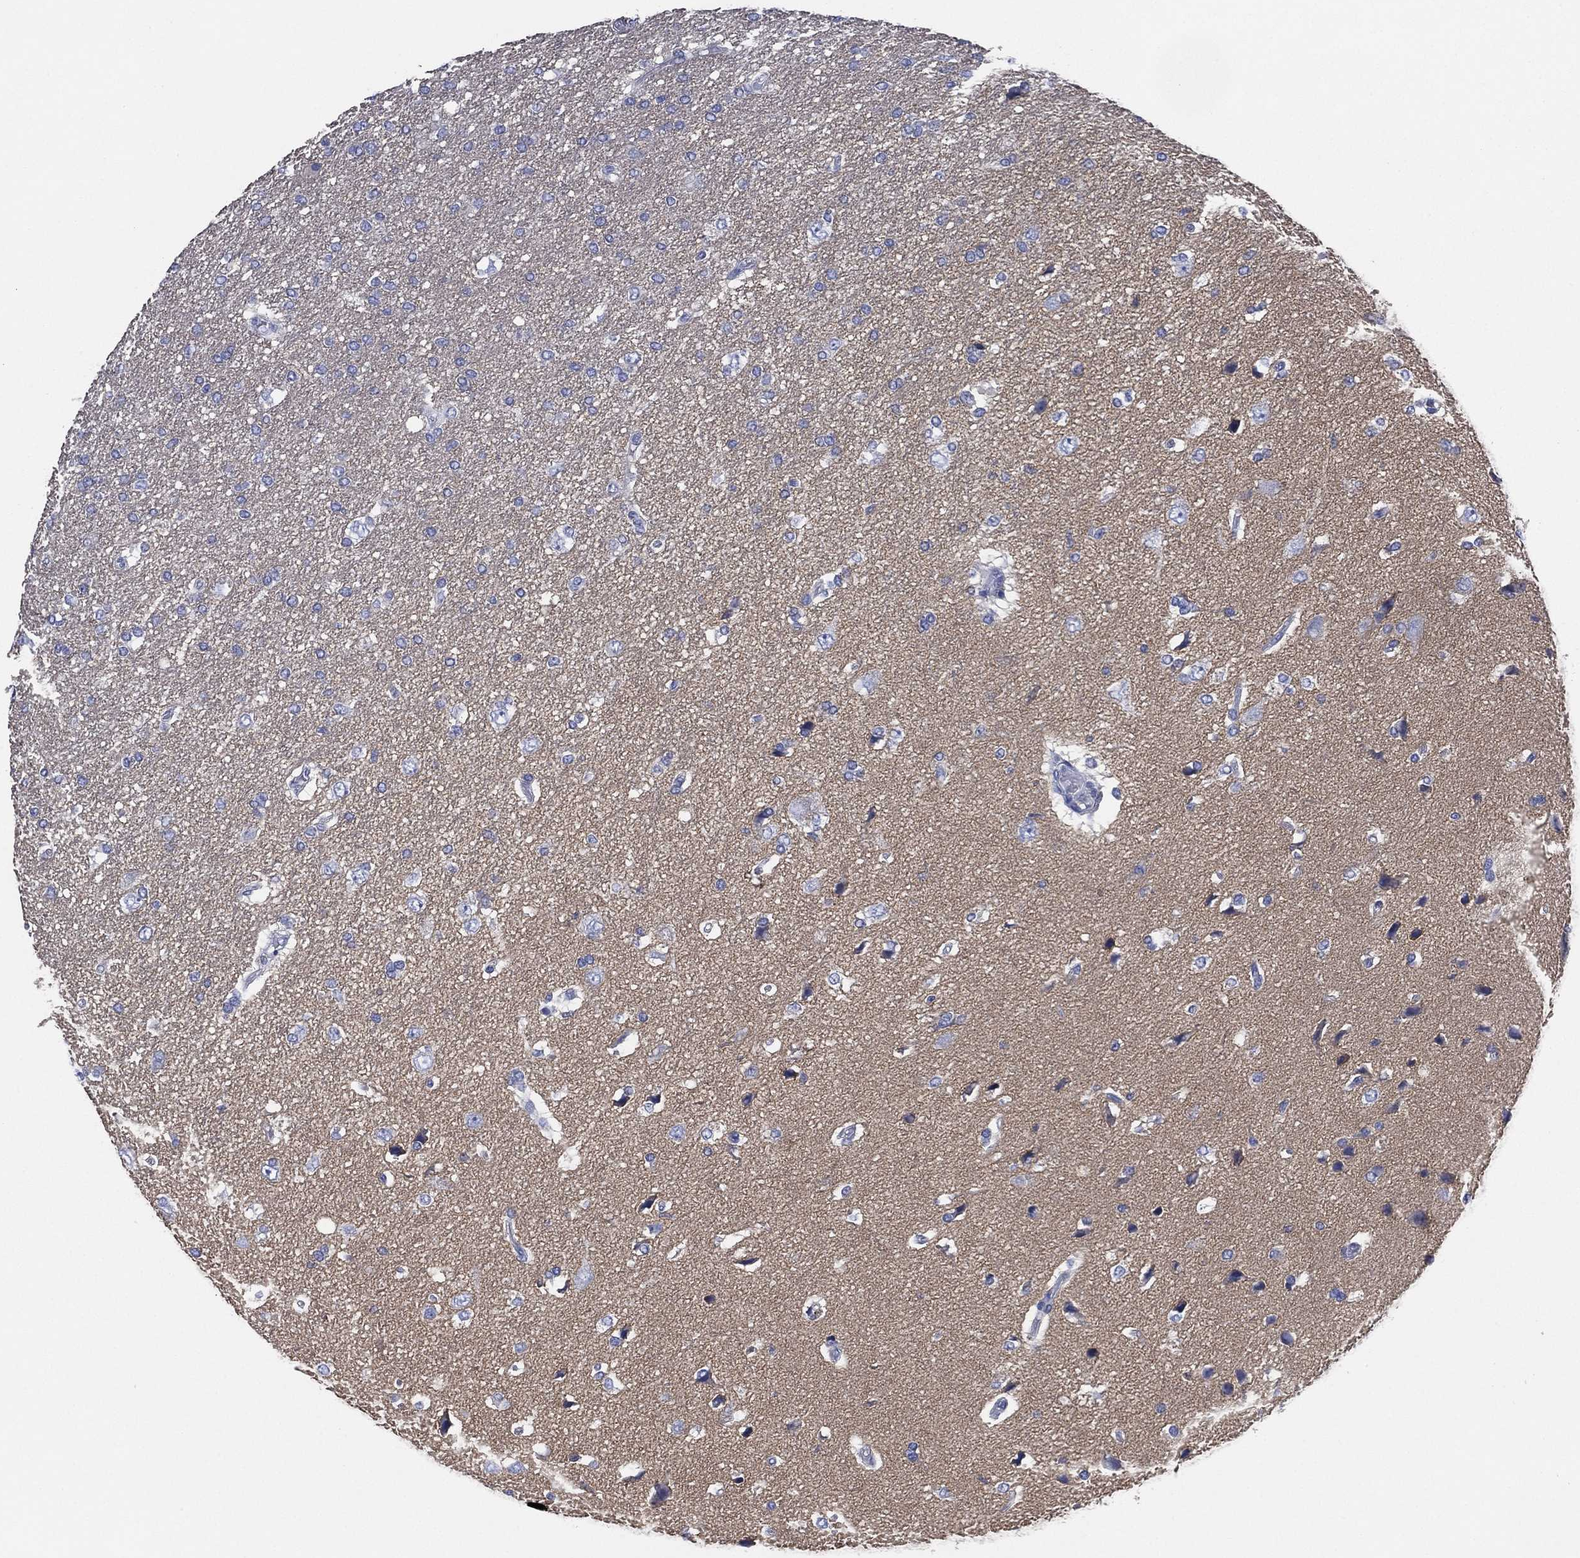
{"staining": {"intensity": "negative", "quantity": "none", "location": "none"}, "tissue": "glioma", "cell_type": "Tumor cells", "image_type": "cancer", "snomed": [{"axis": "morphology", "description": "Glioma, malignant, High grade"}, {"axis": "topography", "description": "Brain"}], "caption": "IHC of glioma reveals no staining in tumor cells.", "gene": "CHRNA3", "patient": {"sex": "female", "age": 63}}